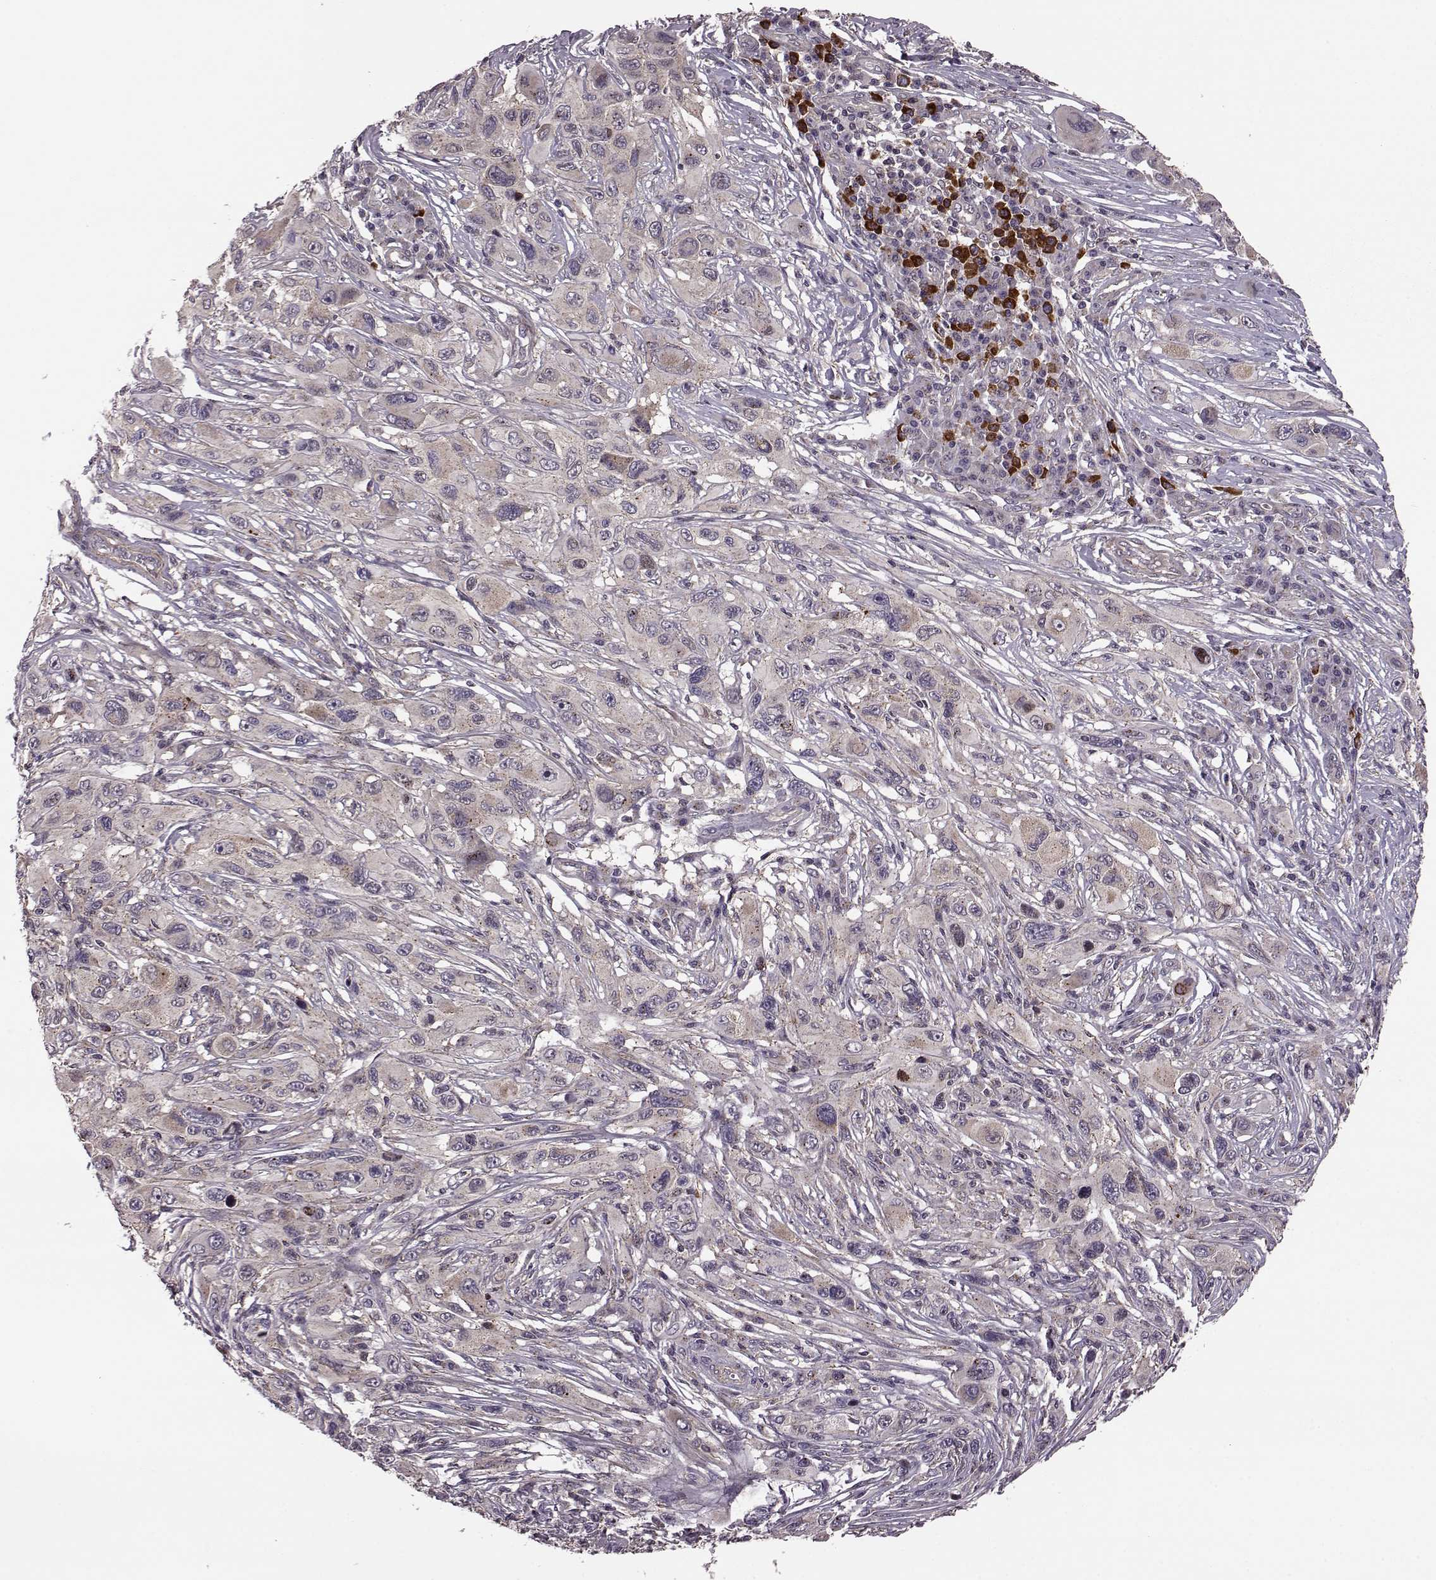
{"staining": {"intensity": "weak", "quantity": "25%-75%", "location": "cytoplasmic/membranous"}, "tissue": "melanoma", "cell_type": "Tumor cells", "image_type": "cancer", "snomed": [{"axis": "morphology", "description": "Malignant melanoma, NOS"}, {"axis": "topography", "description": "Skin"}], "caption": "This histopathology image shows immunohistochemistry (IHC) staining of human melanoma, with low weak cytoplasmic/membranous positivity in approximately 25%-75% of tumor cells.", "gene": "FNIP2", "patient": {"sex": "male", "age": 53}}